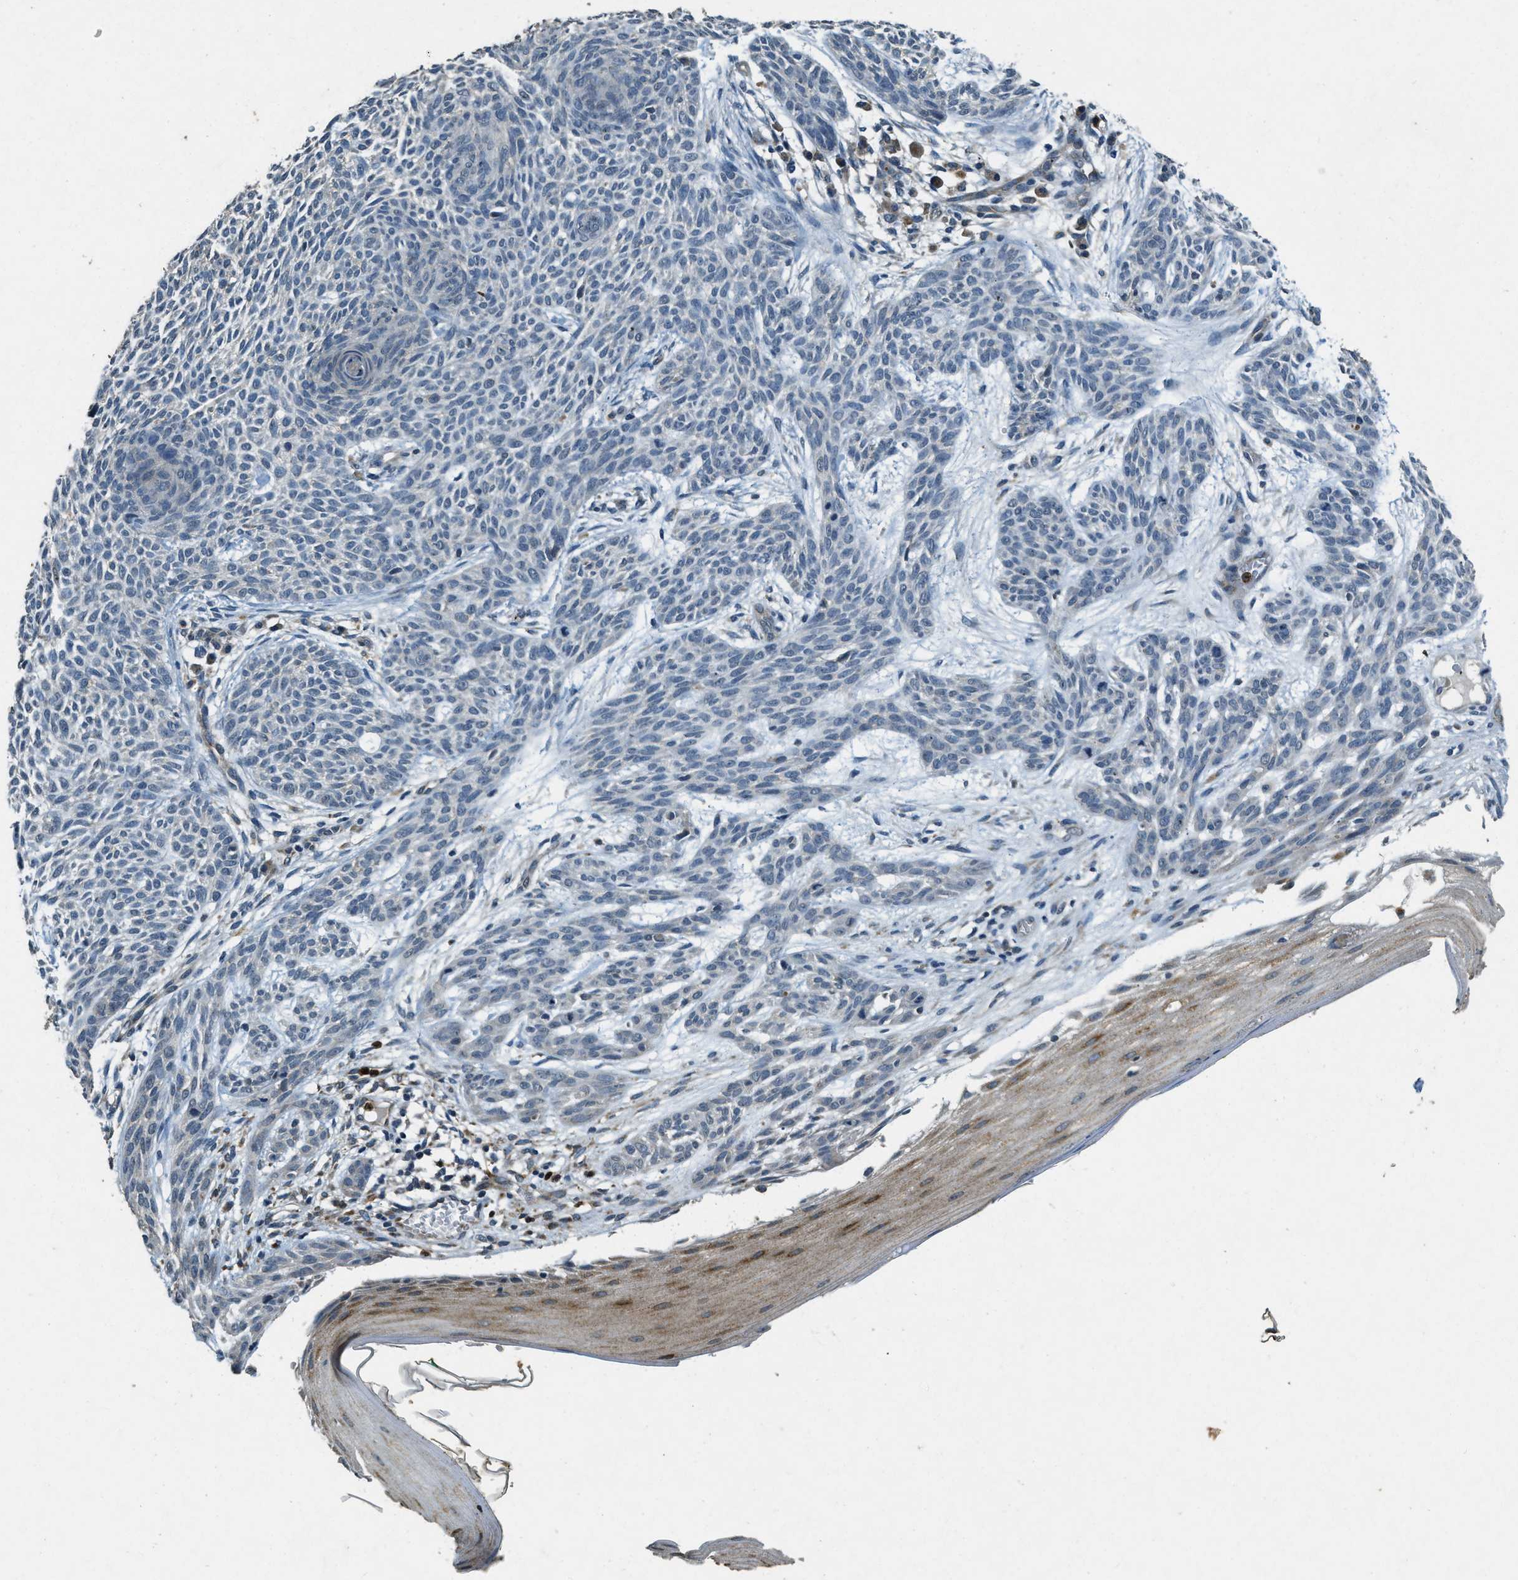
{"staining": {"intensity": "negative", "quantity": "none", "location": "none"}, "tissue": "skin cancer", "cell_type": "Tumor cells", "image_type": "cancer", "snomed": [{"axis": "morphology", "description": "Basal cell carcinoma"}, {"axis": "topography", "description": "Skin"}], "caption": "Tumor cells show no significant protein staining in skin cancer. (Immunohistochemistry, brightfield microscopy, high magnification).", "gene": "RAB3D", "patient": {"sex": "female", "age": 59}}